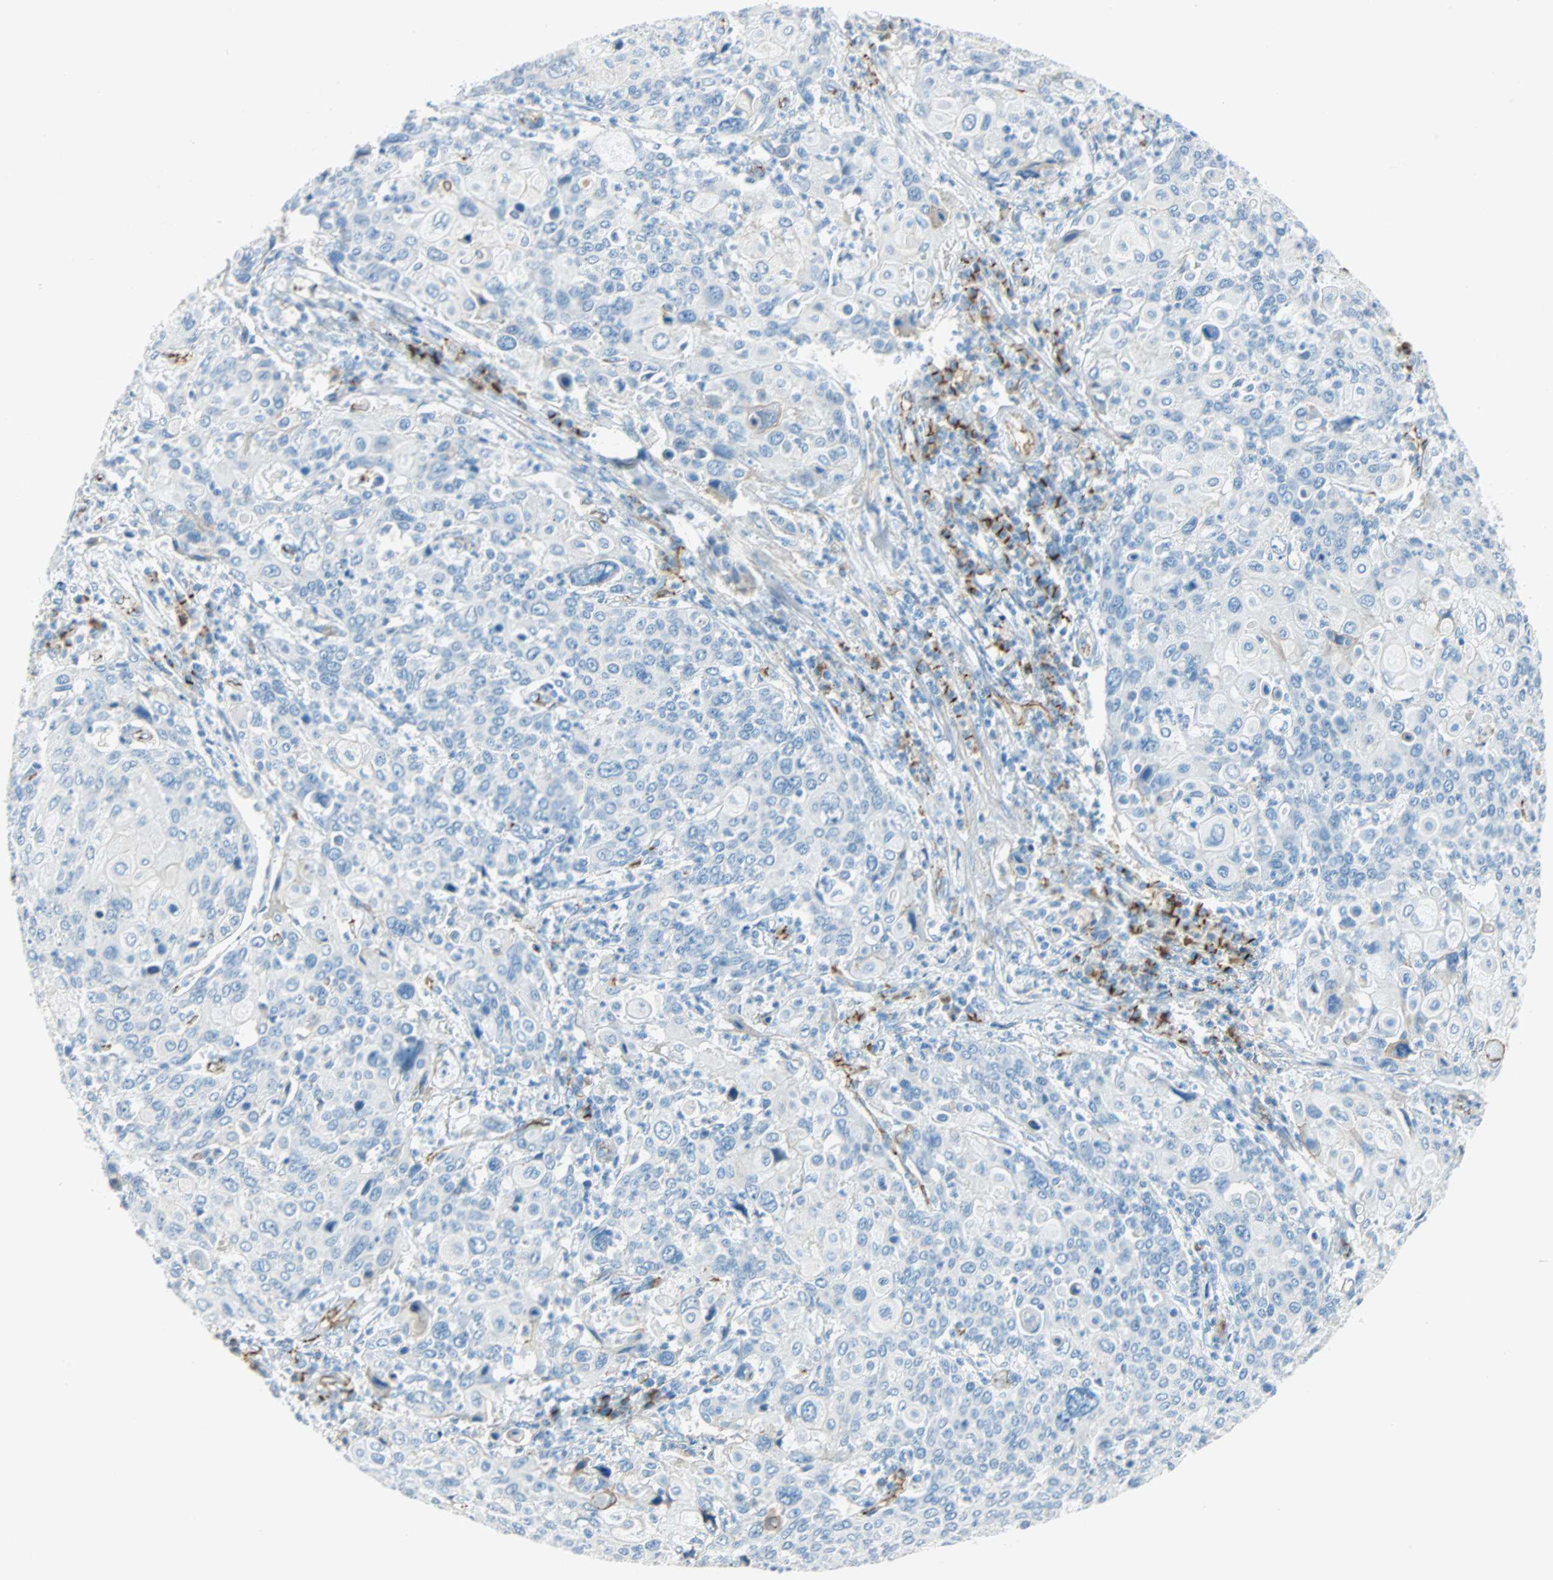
{"staining": {"intensity": "weak", "quantity": "<25%", "location": "cytoplasmic/membranous"}, "tissue": "cervical cancer", "cell_type": "Tumor cells", "image_type": "cancer", "snomed": [{"axis": "morphology", "description": "Squamous cell carcinoma, NOS"}, {"axis": "topography", "description": "Cervix"}], "caption": "Cervical cancer was stained to show a protein in brown. There is no significant expression in tumor cells.", "gene": "VPS9D1", "patient": {"sex": "female", "age": 40}}